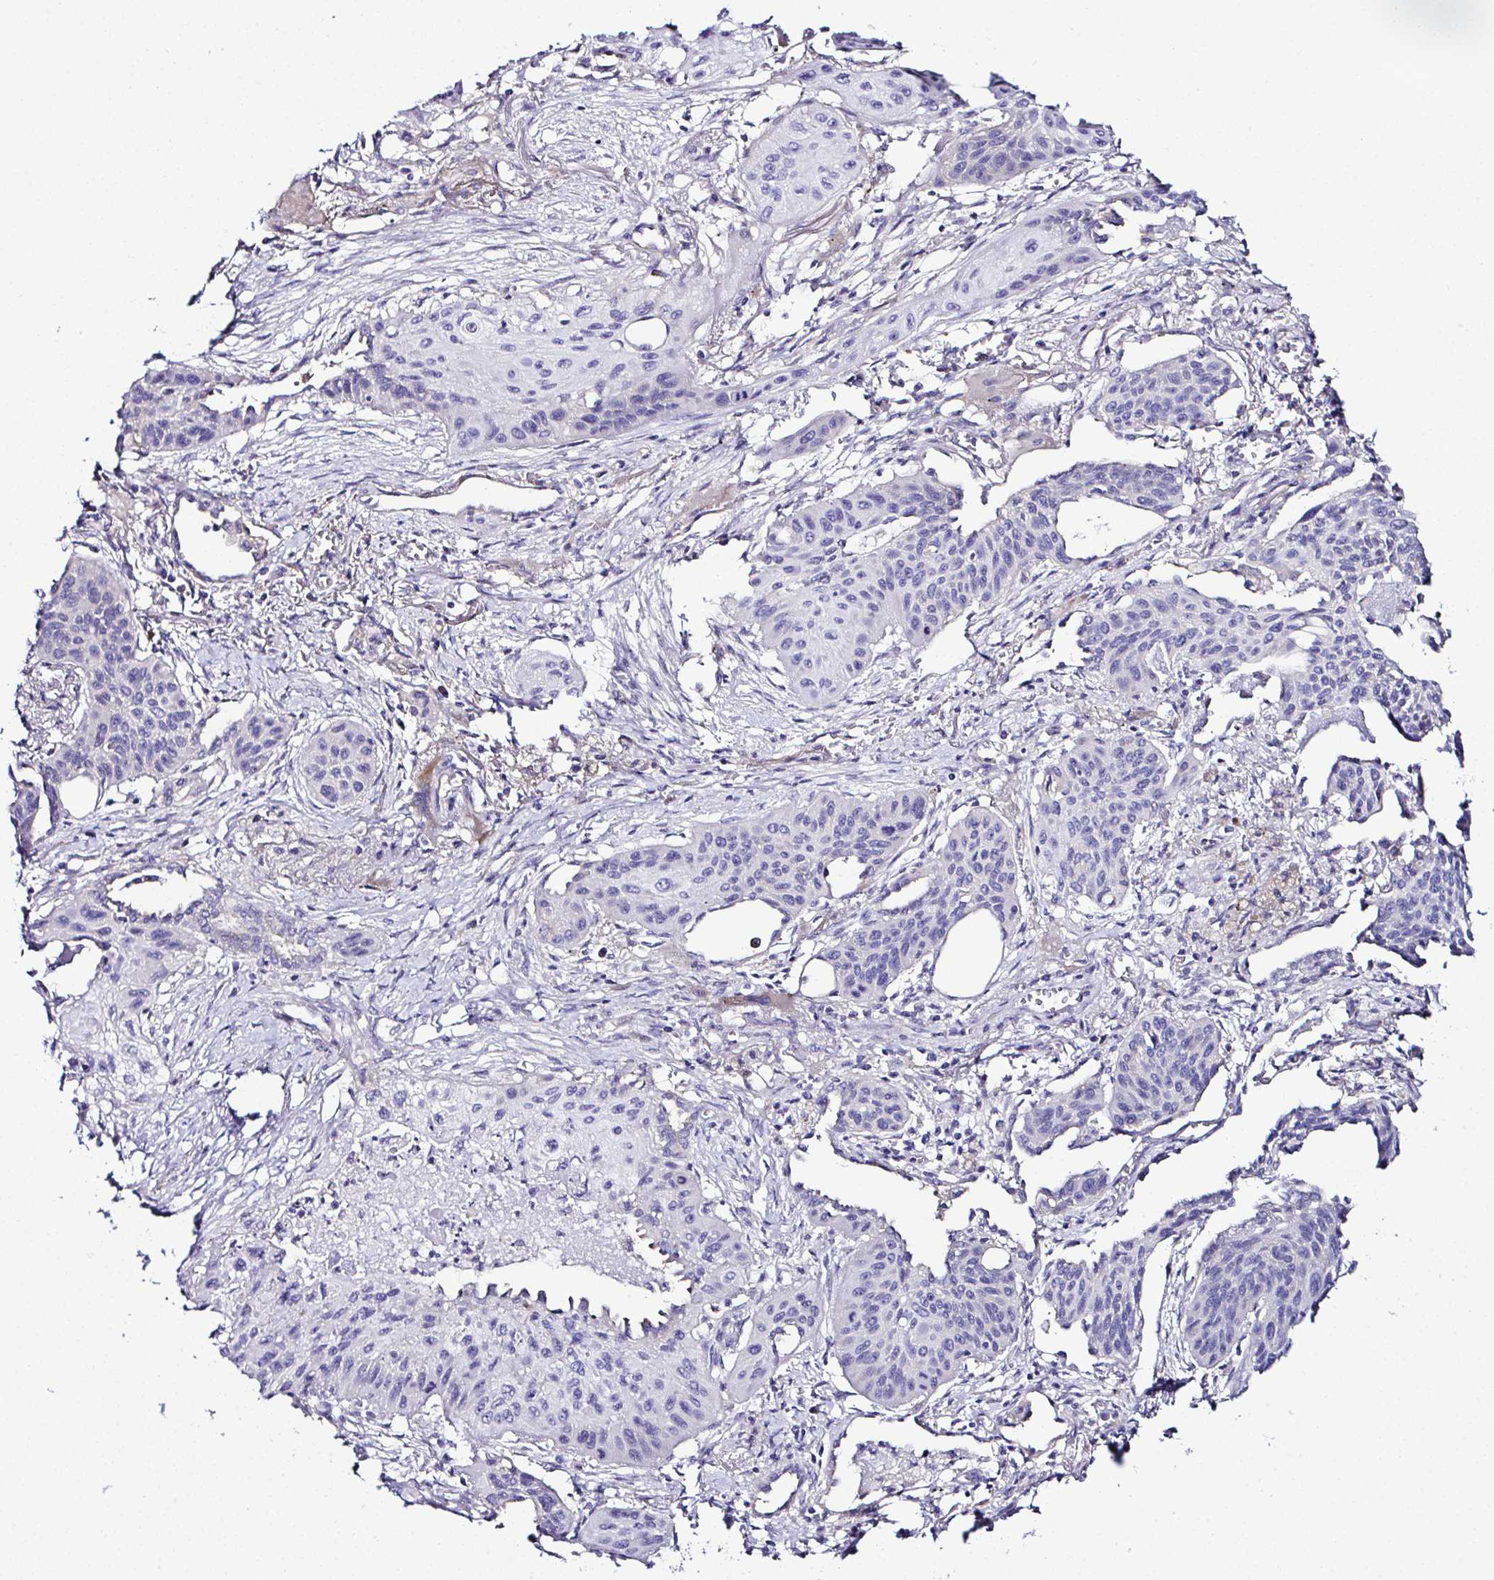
{"staining": {"intensity": "negative", "quantity": "none", "location": "none"}, "tissue": "lung cancer", "cell_type": "Tumor cells", "image_type": "cancer", "snomed": [{"axis": "morphology", "description": "Squamous cell carcinoma, NOS"}, {"axis": "topography", "description": "Lung"}], "caption": "Photomicrograph shows no significant protein positivity in tumor cells of lung cancer (squamous cell carcinoma).", "gene": "OR4P4", "patient": {"sex": "male", "age": 71}}